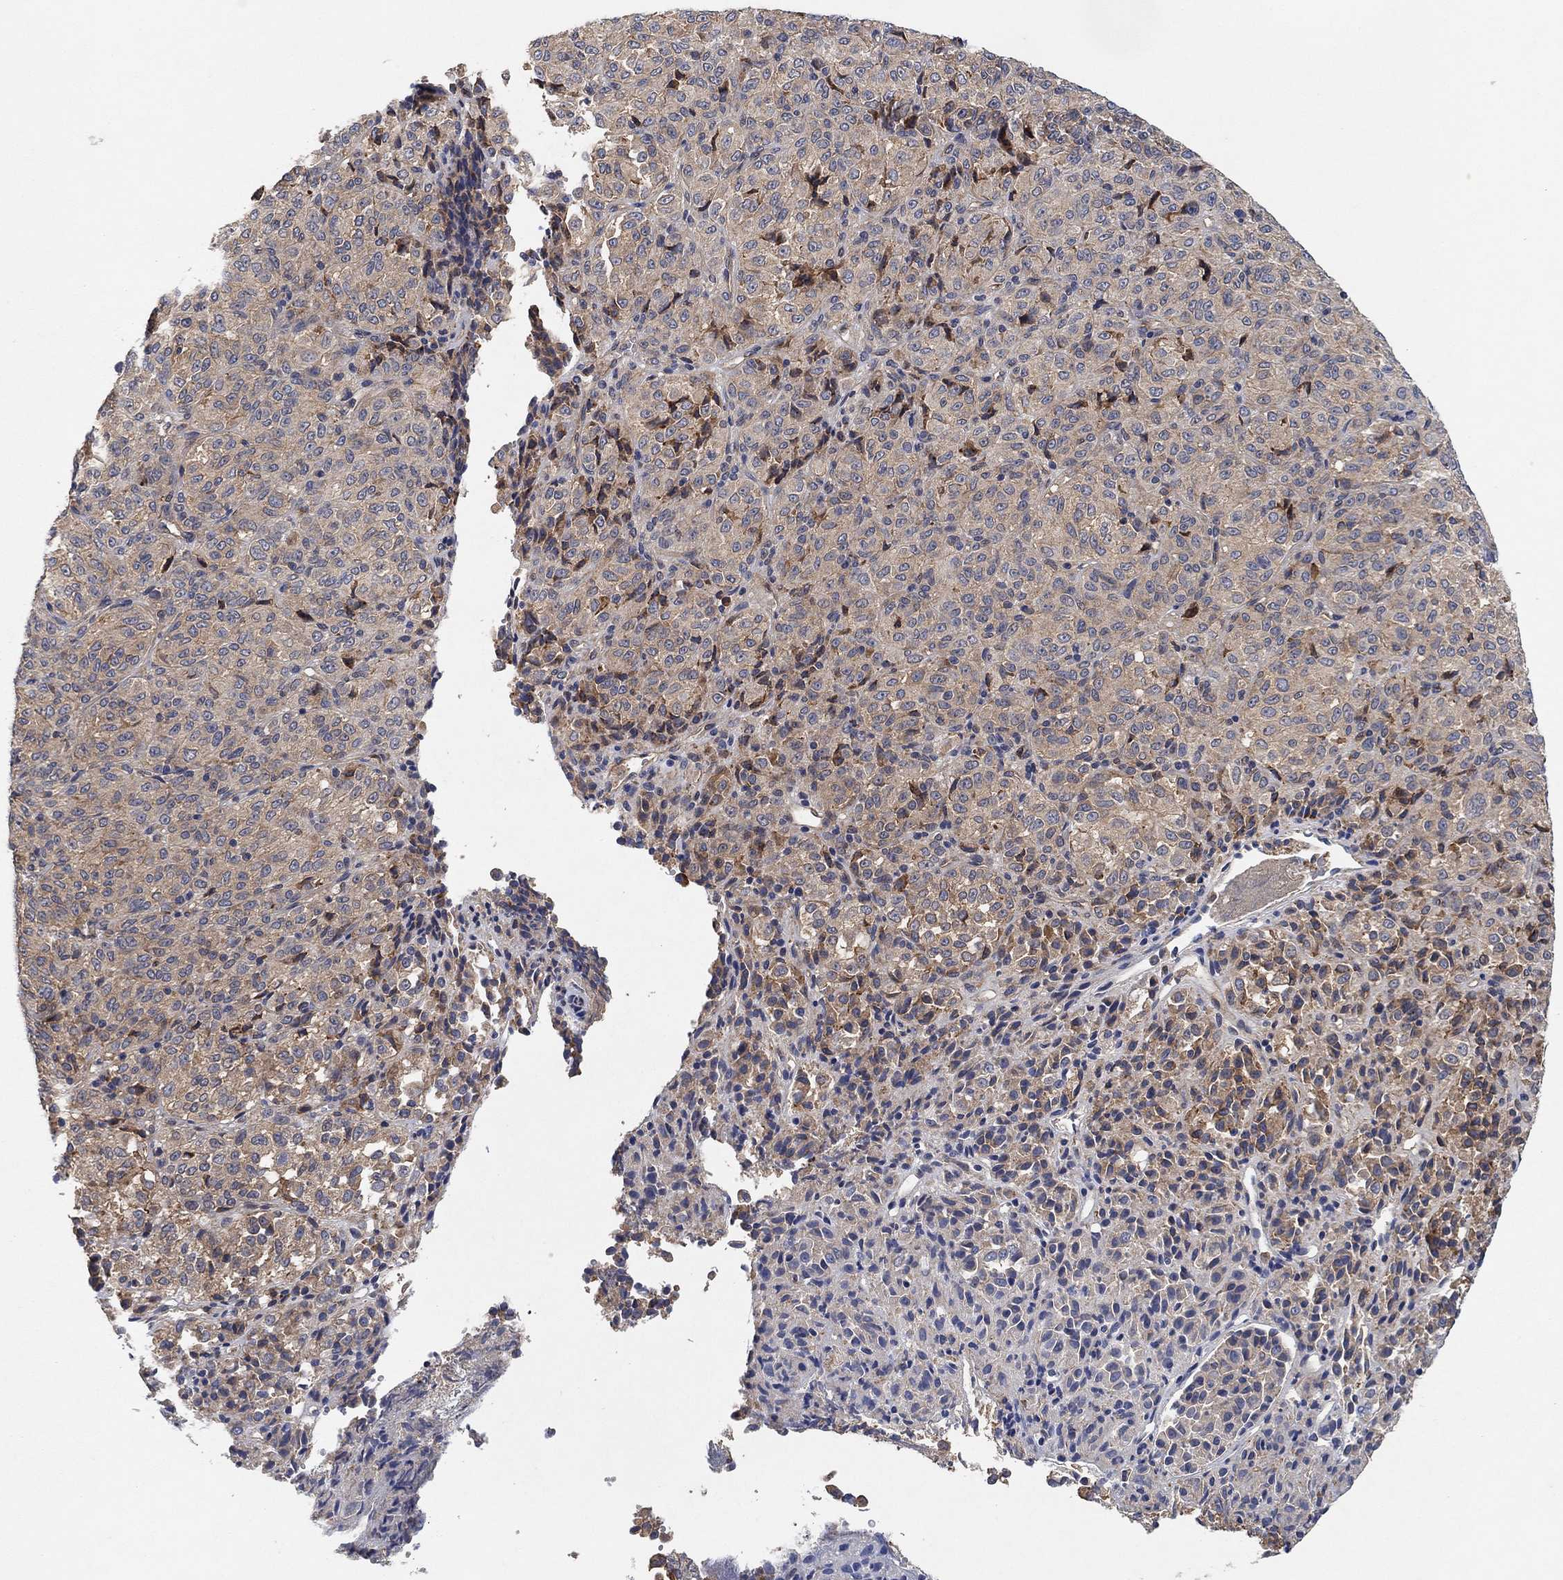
{"staining": {"intensity": "moderate", "quantity": "<25%", "location": "cytoplasmic/membranous"}, "tissue": "melanoma", "cell_type": "Tumor cells", "image_type": "cancer", "snomed": [{"axis": "morphology", "description": "Malignant melanoma, Metastatic site"}, {"axis": "topography", "description": "Brain"}], "caption": "Protein staining shows moderate cytoplasmic/membranous expression in about <25% of tumor cells in melanoma.", "gene": "MCUR1", "patient": {"sex": "female", "age": 56}}